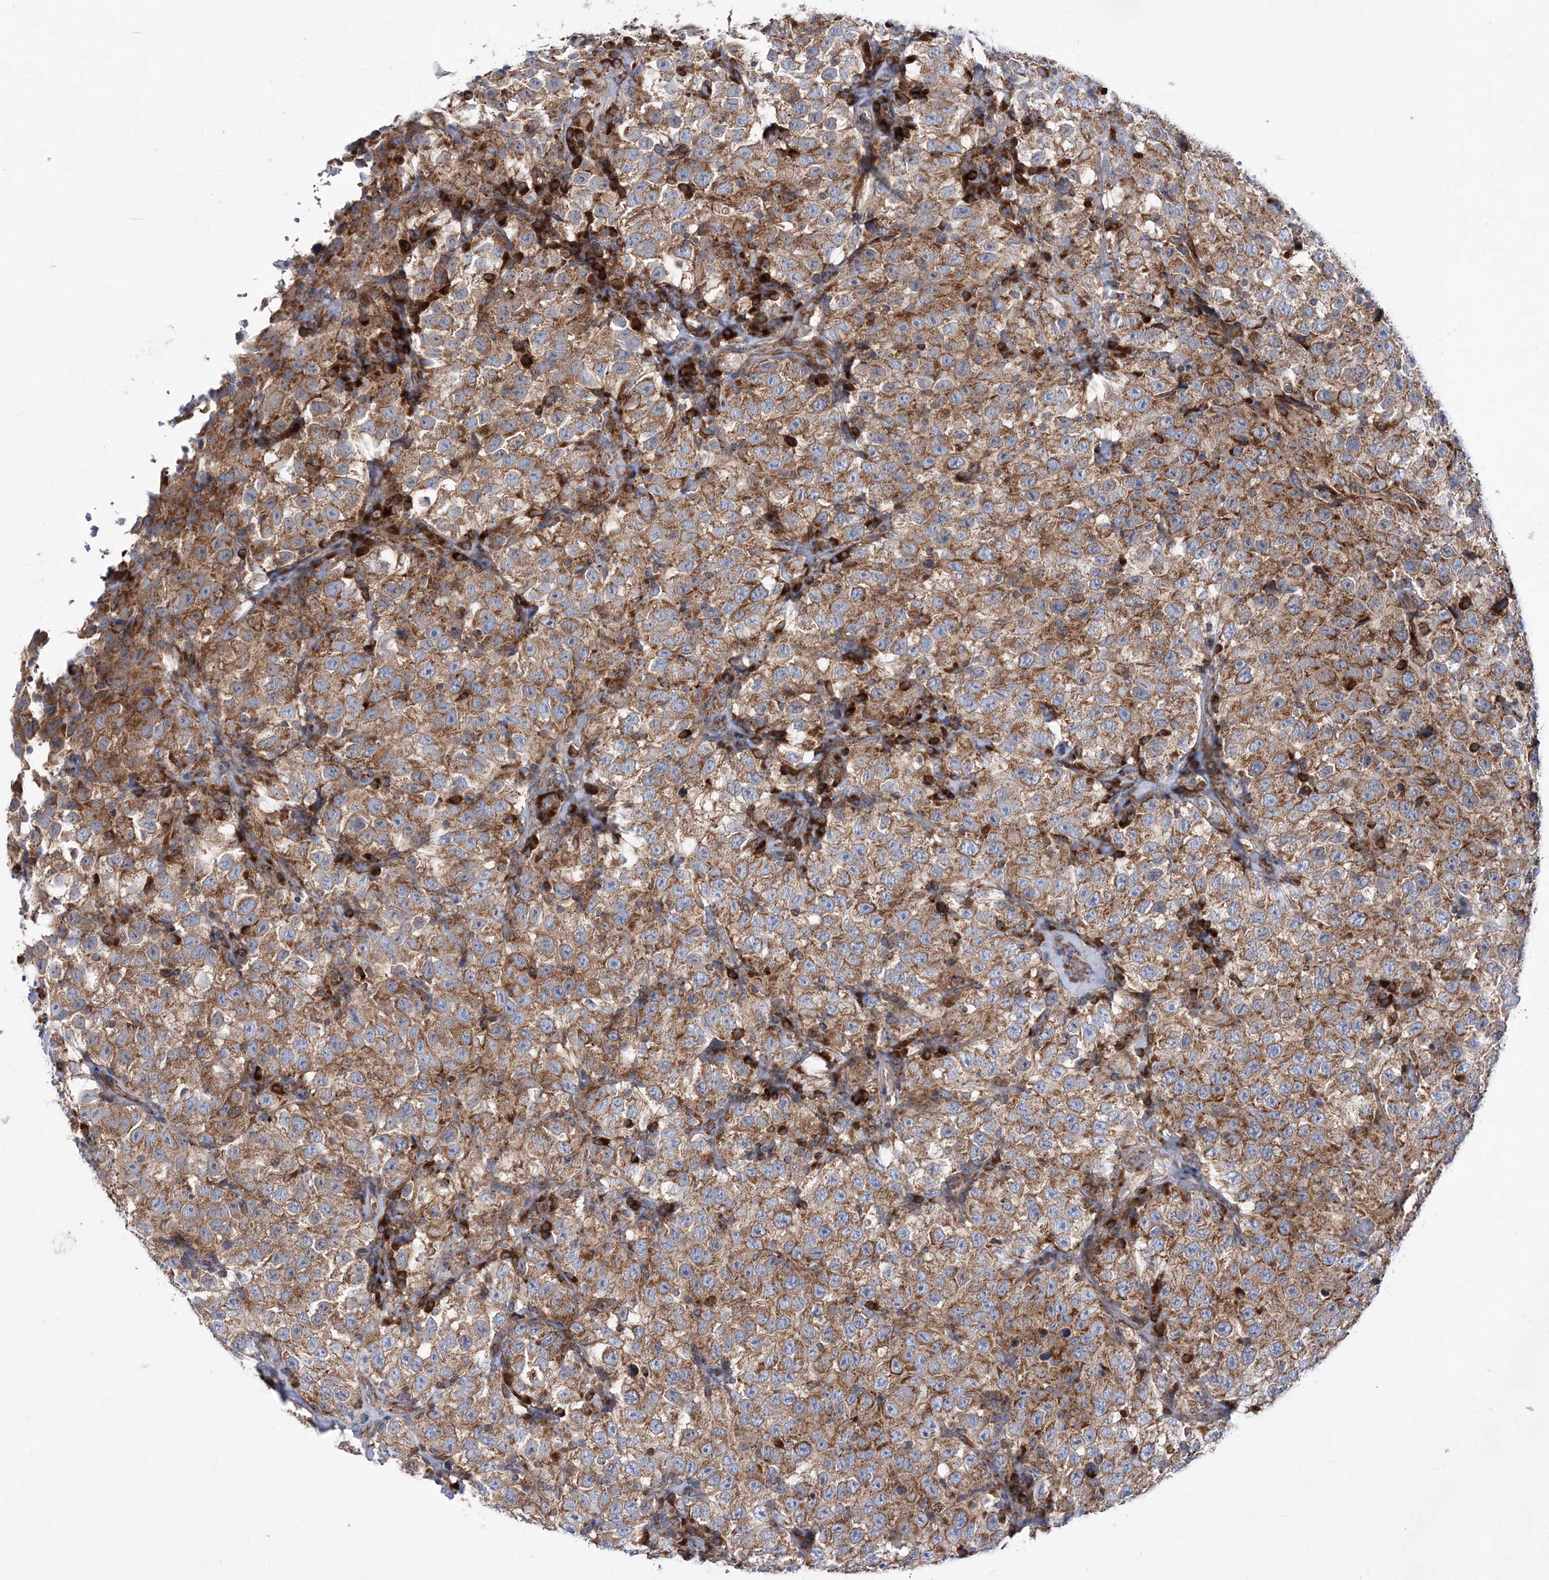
{"staining": {"intensity": "moderate", "quantity": ">75%", "location": "cytoplasmic/membranous"}, "tissue": "testis cancer", "cell_type": "Tumor cells", "image_type": "cancer", "snomed": [{"axis": "morphology", "description": "Seminoma, NOS"}, {"axis": "topography", "description": "Testis"}], "caption": "Moderate cytoplasmic/membranous protein positivity is appreciated in about >75% of tumor cells in testis cancer. The staining is performed using DAB brown chromogen to label protein expression. The nuclei are counter-stained blue using hematoxylin.", "gene": "NGLY1", "patient": {"sex": "male", "age": 41}}